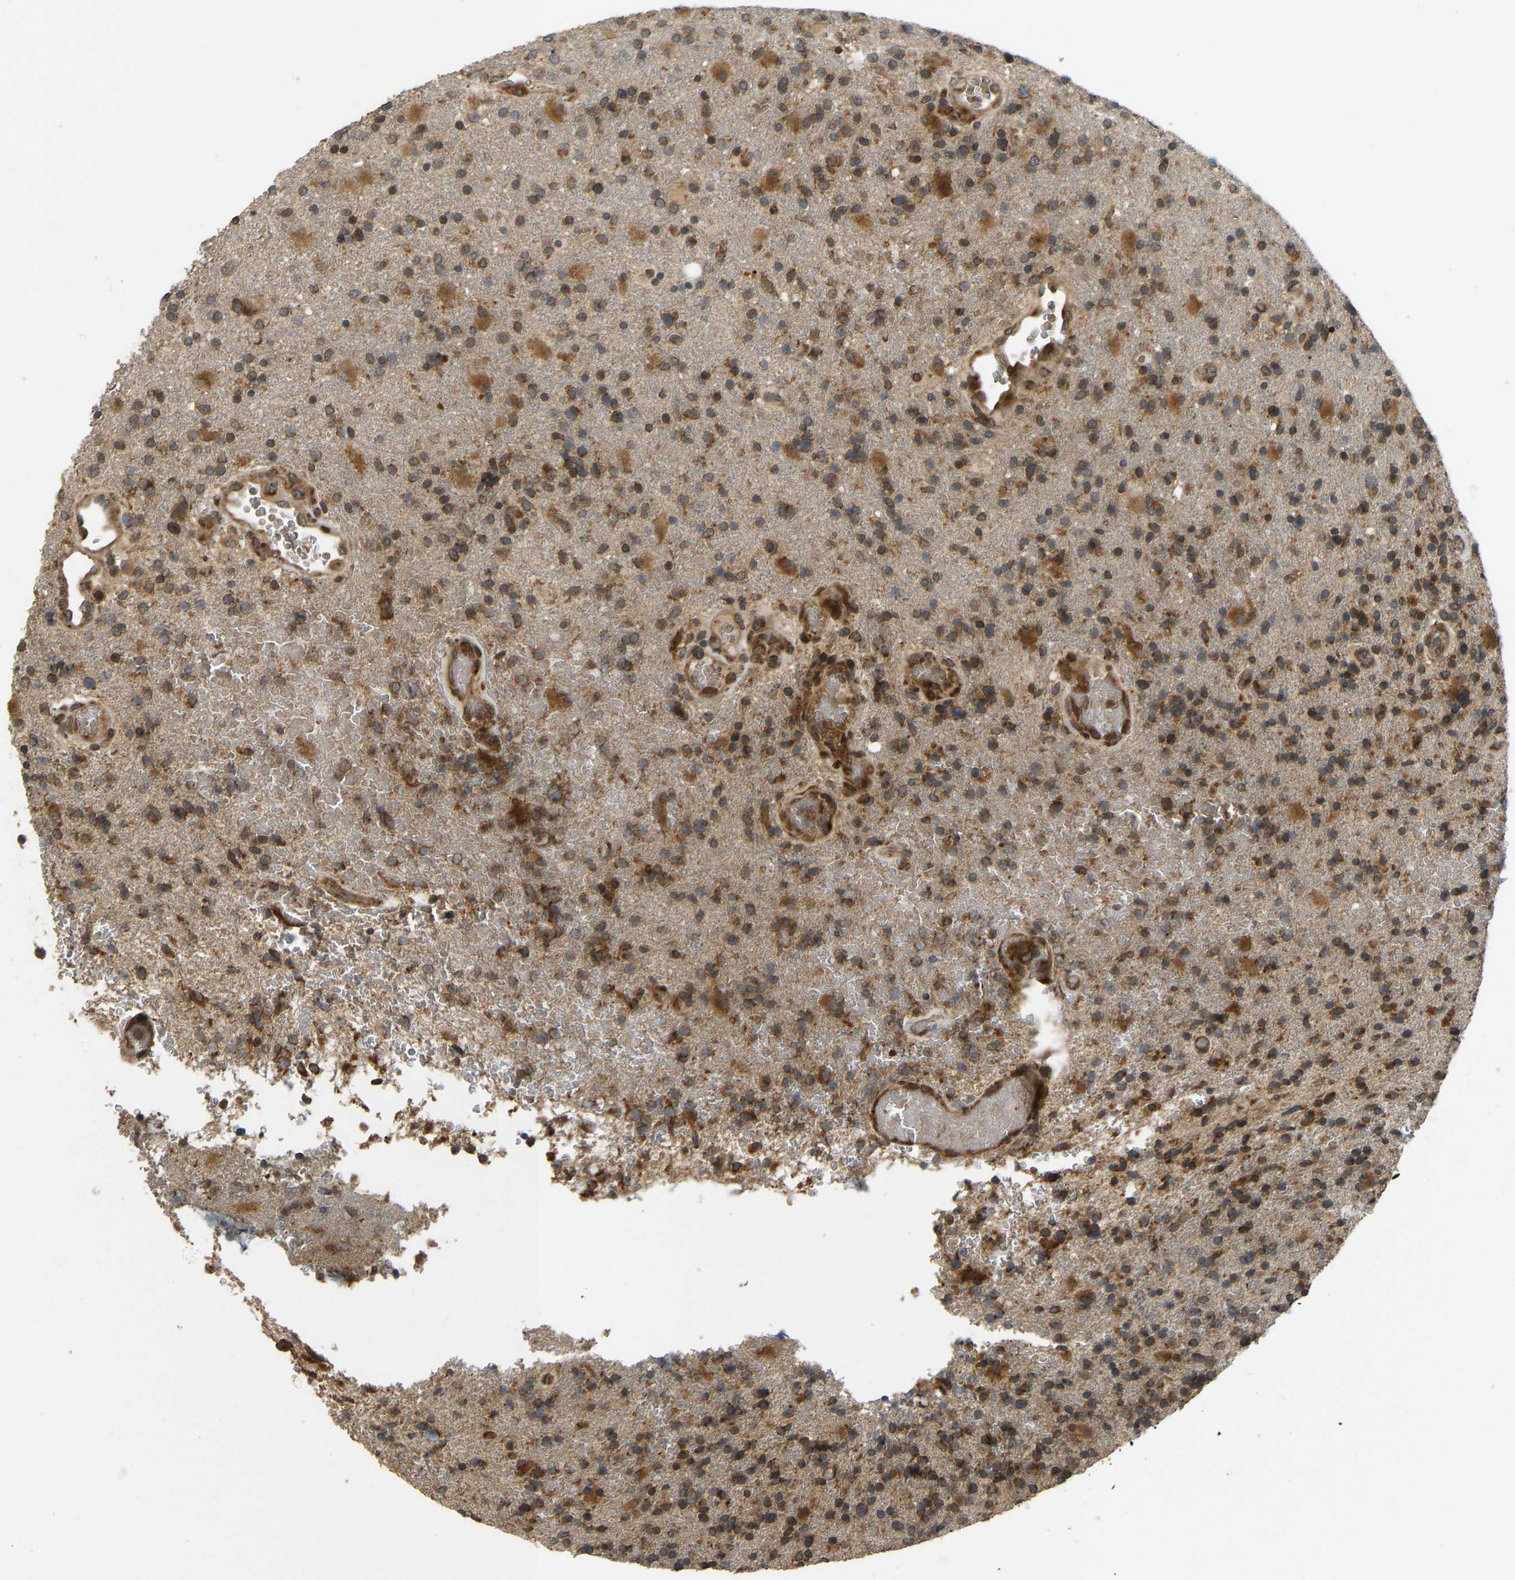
{"staining": {"intensity": "moderate", "quantity": ">75%", "location": "cytoplasmic/membranous"}, "tissue": "glioma", "cell_type": "Tumor cells", "image_type": "cancer", "snomed": [{"axis": "morphology", "description": "Glioma, malignant, High grade"}, {"axis": "topography", "description": "Brain"}], "caption": "Protein positivity by immunohistochemistry (IHC) displays moderate cytoplasmic/membranous staining in about >75% of tumor cells in glioma. The staining was performed using DAB to visualize the protein expression in brown, while the nuclei were stained in blue with hematoxylin (Magnification: 20x).", "gene": "RPN2", "patient": {"sex": "male", "age": 72}}